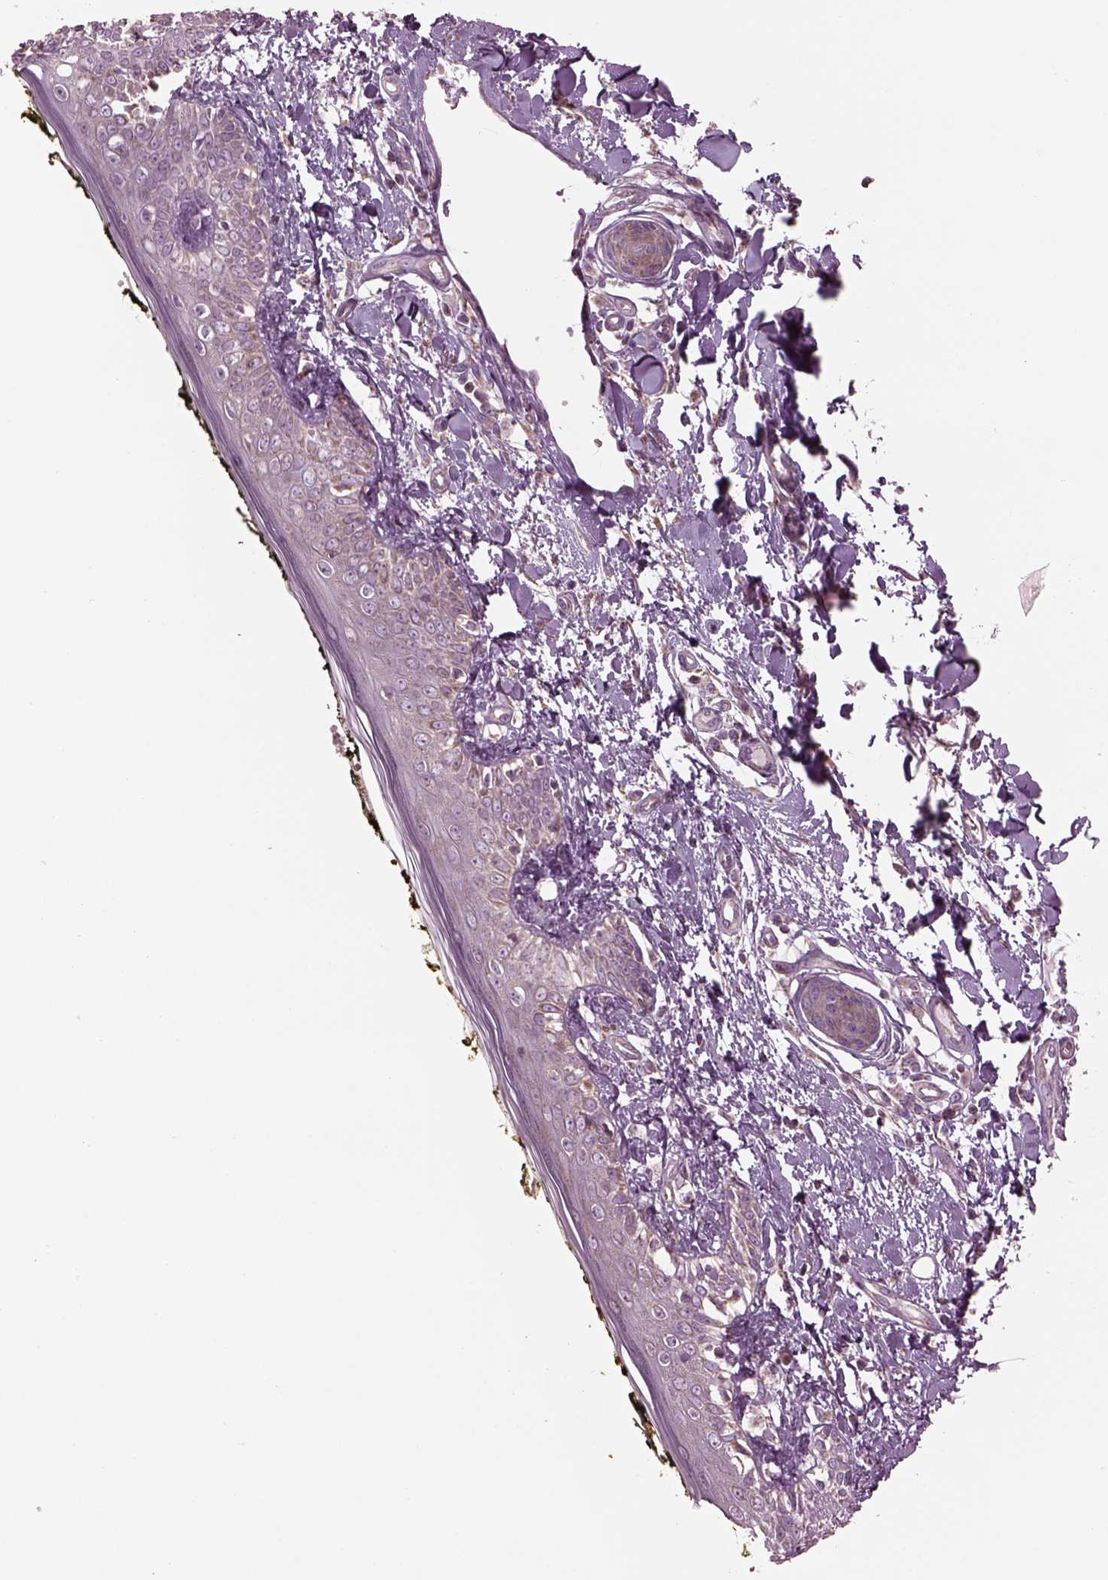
{"staining": {"intensity": "negative", "quantity": "none", "location": "none"}, "tissue": "skin", "cell_type": "Fibroblasts", "image_type": "normal", "snomed": [{"axis": "morphology", "description": "Normal tissue, NOS"}, {"axis": "topography", "description": "Skin"}], "caption": "This micrograph is of normal skin stained with immunohistochemistry to label a protein in brown with the nuclei are counter-stained blue. There is no expression in fibroblasts.", "gene": "SPATA7", "patient": {"sex": "male", "age": 76}}